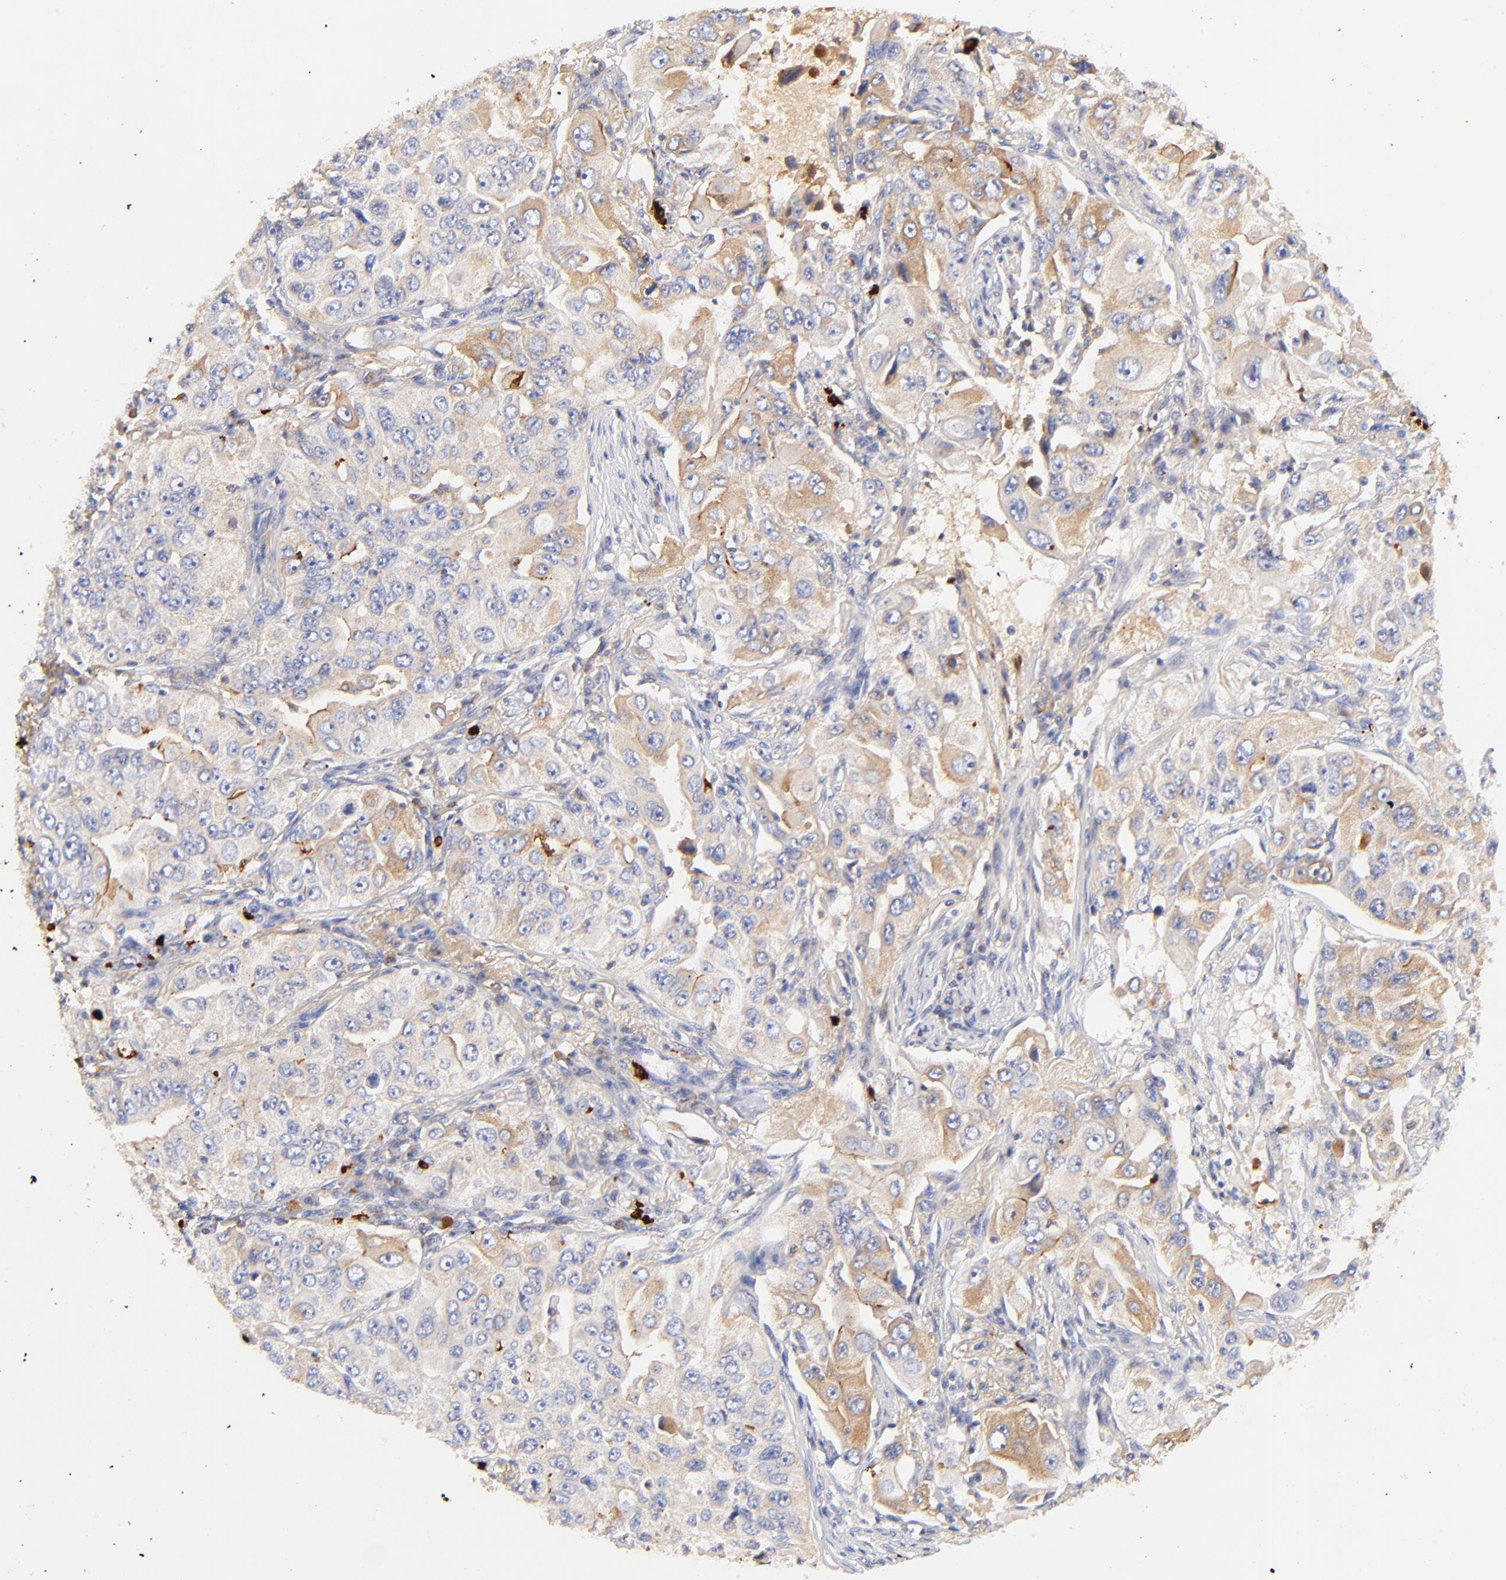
{"staining": {"intensity": "weak", "quantity": ">75%", "location": "cytoplasmic/membranous"}, "tissue": "lung cancer", "cell_type": "Tumor cells", "image_type": "cancer", "snomed": [{"axis": "morphology", "description": "Adenocarcinoma, NOS"}, {"axis": "topography", "description": "Lung"}], "caption": "Protein positivity by immunohistochemistry exhibits weak cytoplasmic/membranous staining in approximately >75% of tumor cells in lung adenocarcinoma.", "gene": "IGLV7-43", "patient": {"sex": "male", "age": 84}}